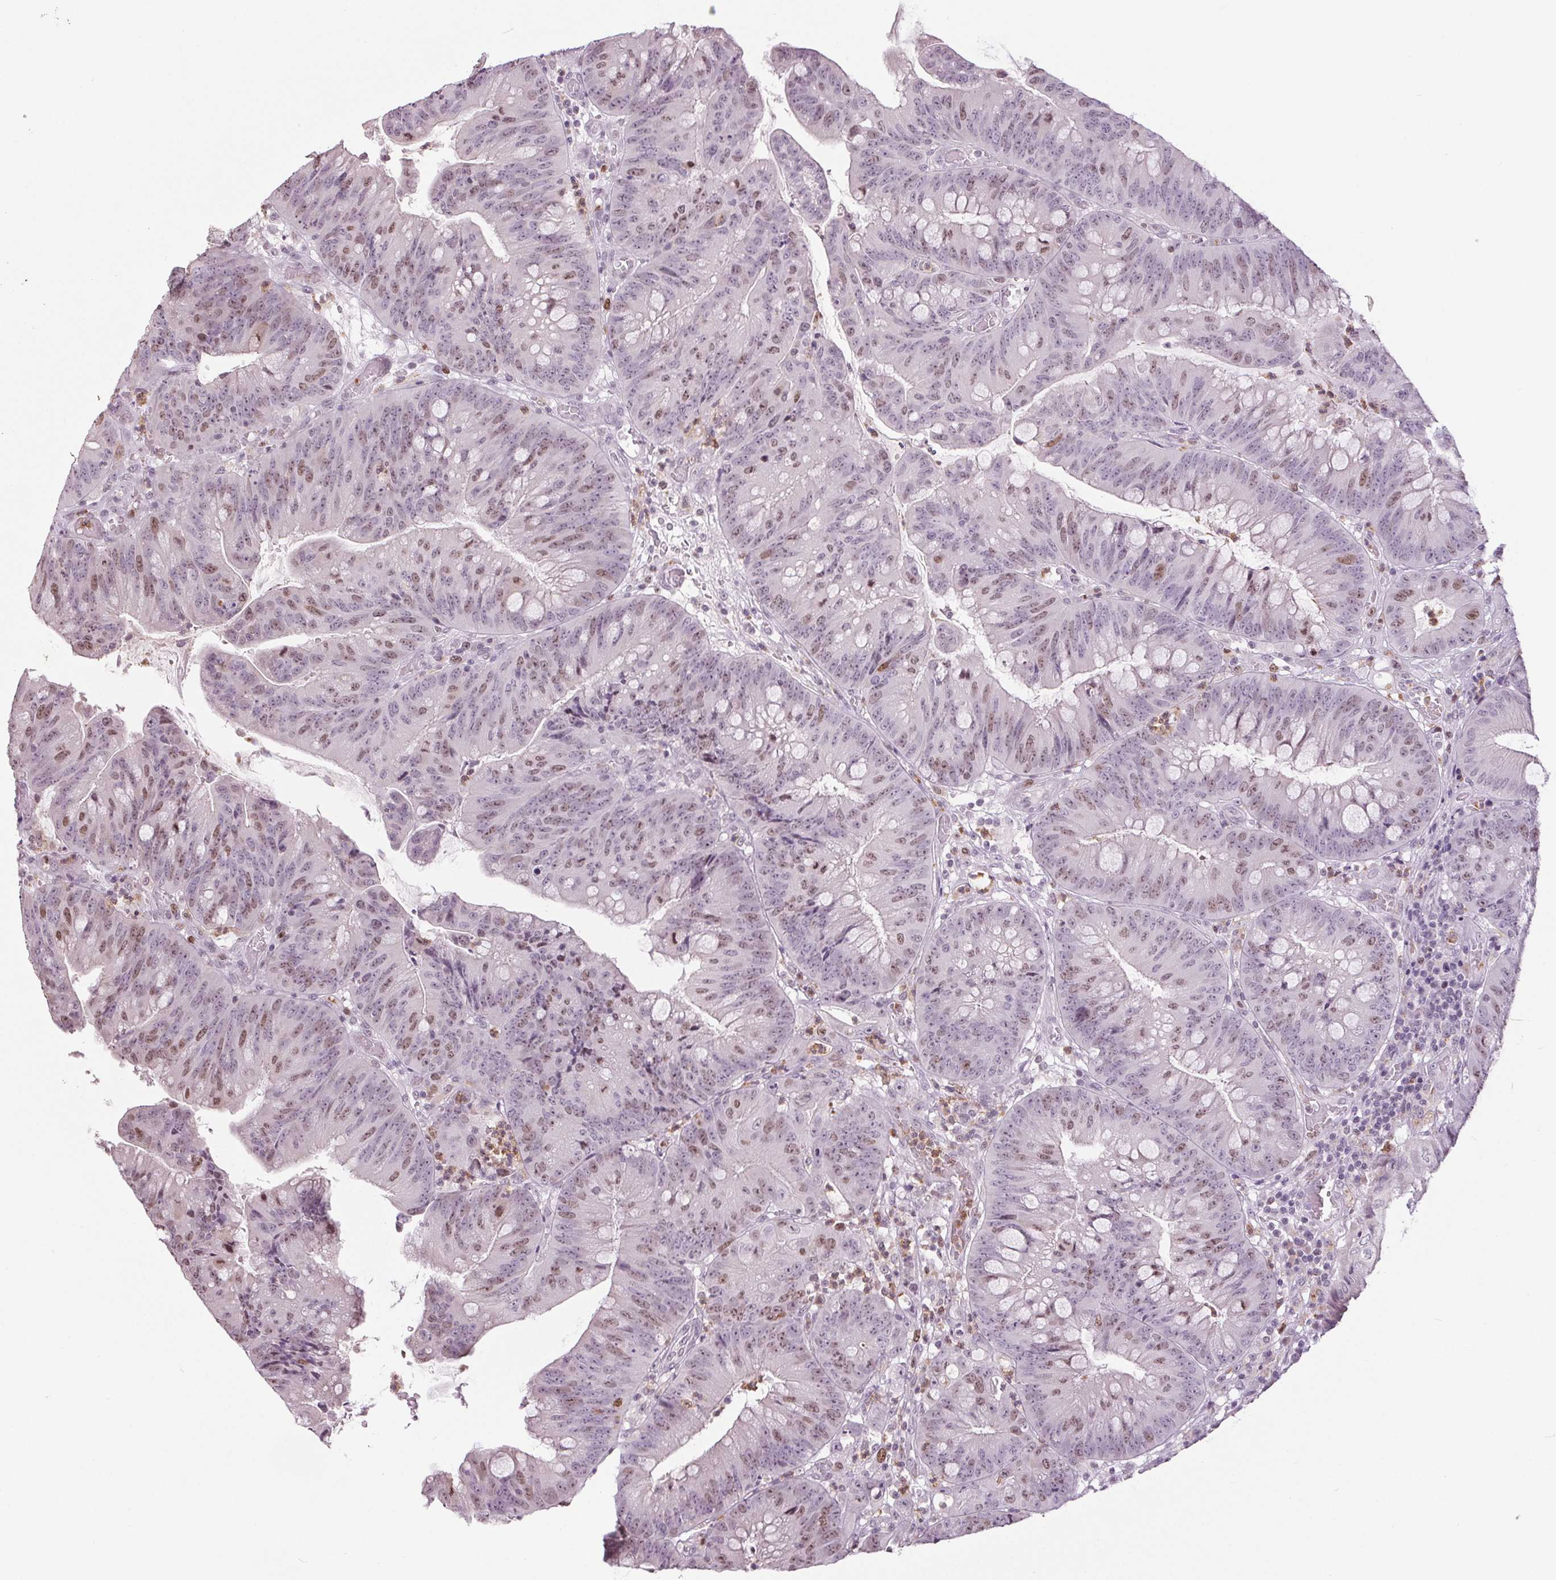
{"staining": {"intensity": "moderate", "quantity": "<25%", "location": "nuclear"}, "tissue": "colorectal cancer", "cell_type": "Tumor cells", "image_type": "cancer", "snomed": [{"axis": "morphology", "description": "Adenocarcinoma, NOS"}, {"axis": "topography", "description": "Colon"}], "caption": "Immunohistochemical staining of human colorectal cancer (adenocarcinoma) exhibits low levels of moderate nuclear positivity in approximately <25% of tumor cells.", "gene": "SMIM6", "patient": {"sex": "male", "age": 62}}